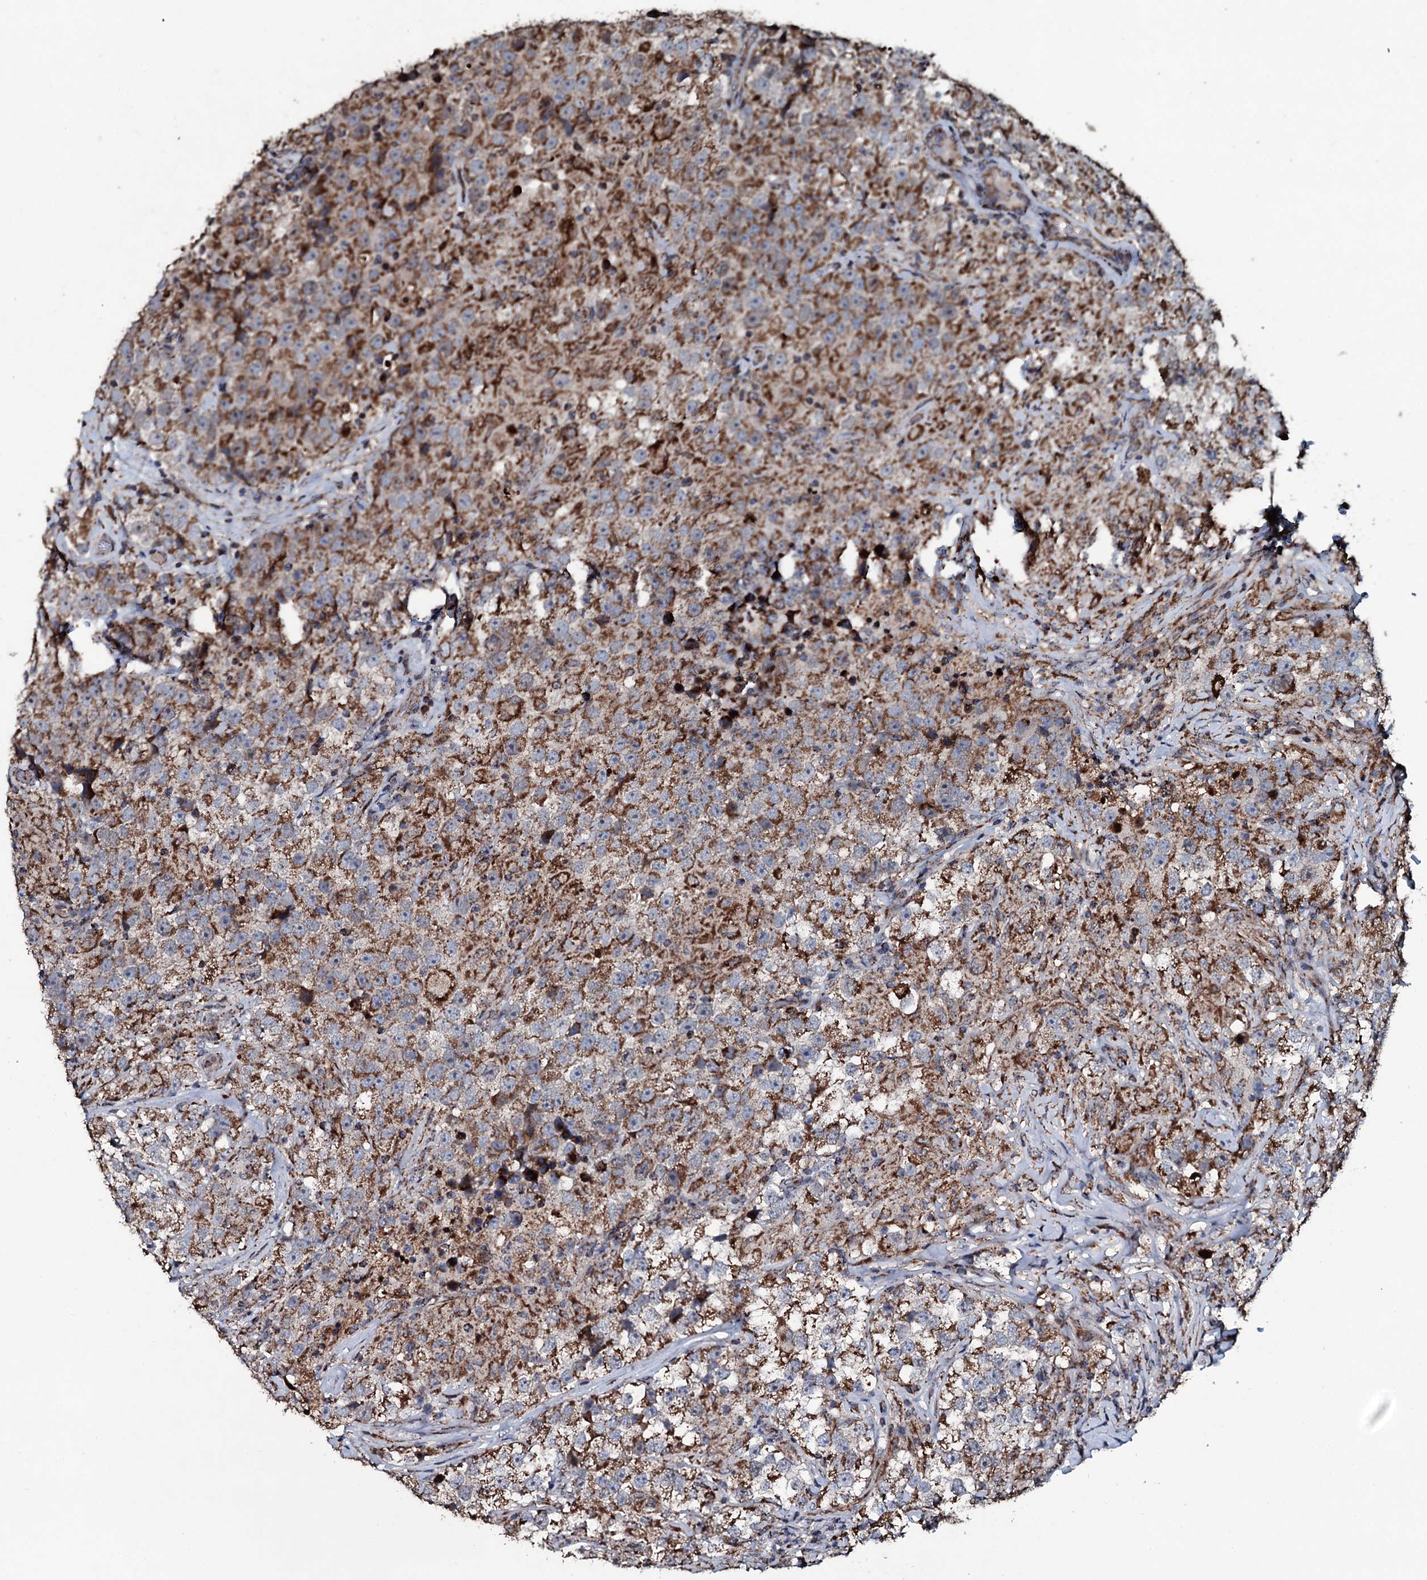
{"staining": {"intensity": "moderate", "quantity": ">75%", "location": "cytoplasmic/membranous"}, "tissue": "testis cancer", "cell_type": "Tumor cells", "image_type": "cancer", "snomed": [{"axis": "morphology", "description": "Seminoma, NOS"}, {"axis": "topography", "description": "Testis"}], "caption": "High-power microscopy captured an IHC micrograph of testis cancer, revealing moderate cytoplasmic/membranous positivity in approximately >75% of tumor cells.", "gene": "DYNC2I2", "patient": {"sex": "male", "age": 46}}